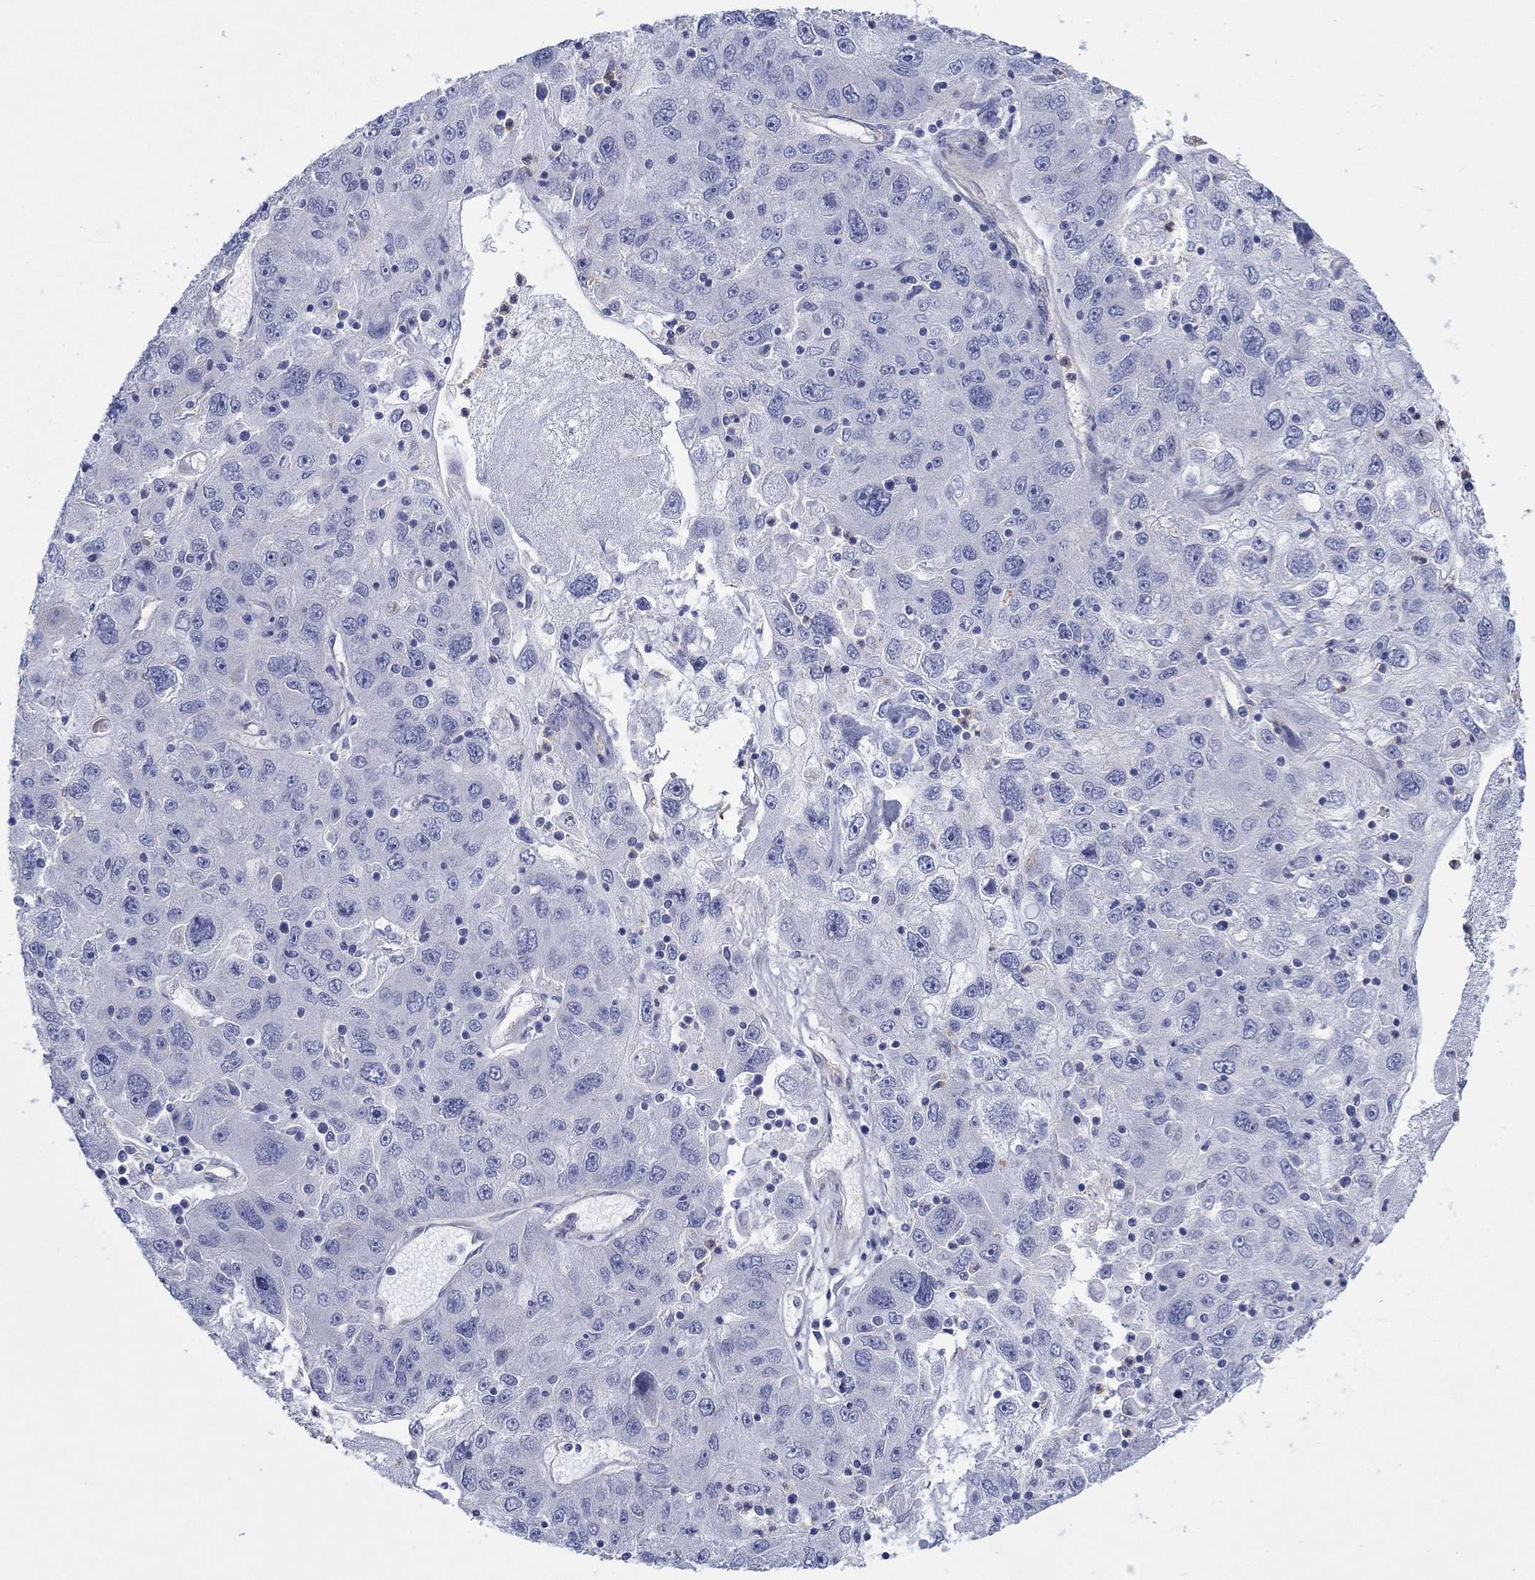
{"staining": {"intensity": "negative", "quantity": "none", "location": "none"}, "tissue": "stomach cancer", "cell_type": "Tumor cells", "image_type": "cancer", "snomed": [{"axis": "morphology", "description": "Adenocarcinoma, NOS"}, {"axis": "topography", "description": "Stomach"}], "caption": "This is an IHC micrograph of human stomach adenocarcinoma. There is no positivity in tumor cells.", "gene": "TPRN", "patient": {"sex": "male", "age": 56}}